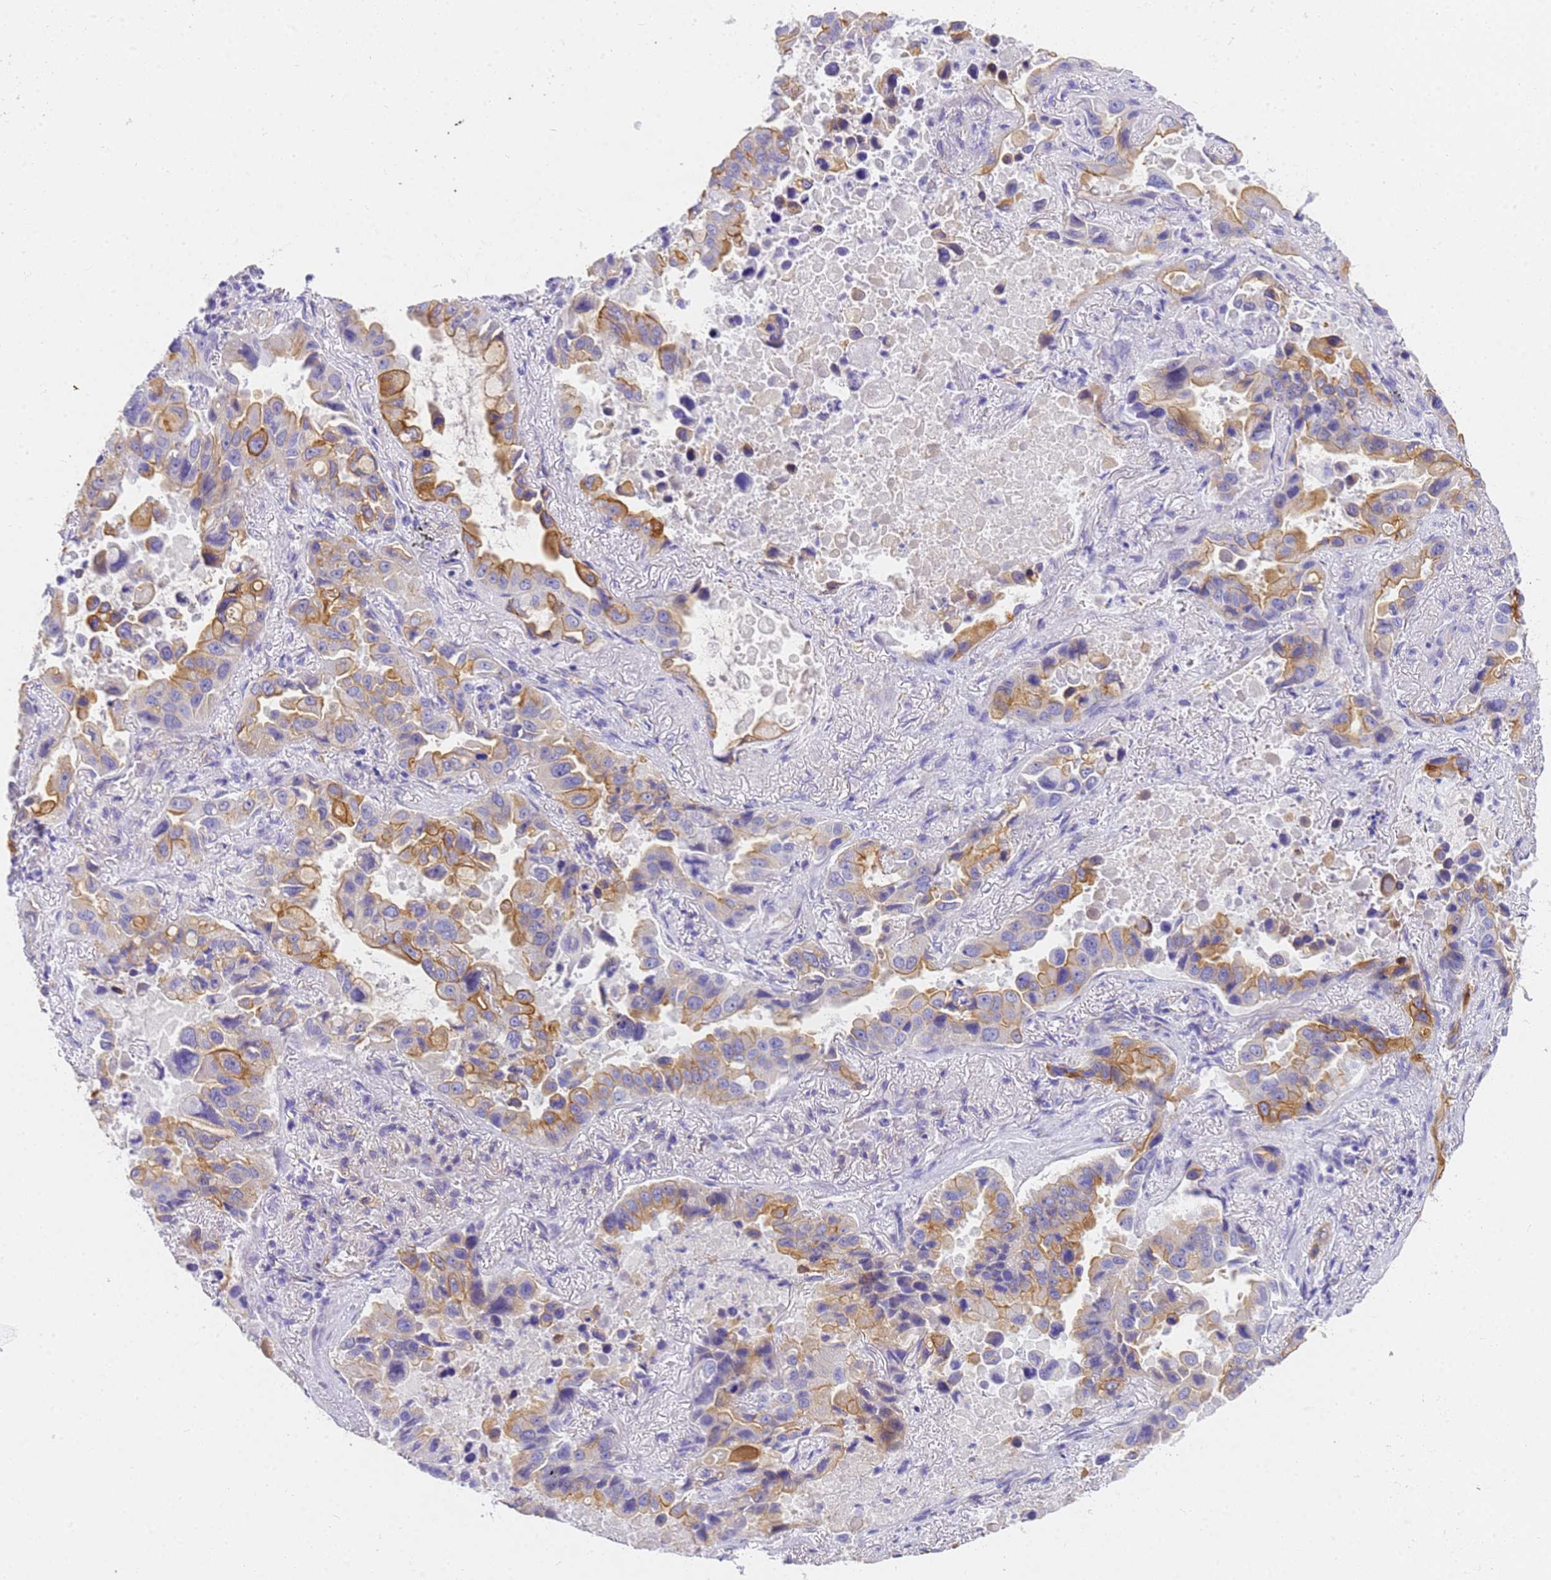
{"staining": {"intensity": "moderate", "quantity": ">75%", "location": "cytoplasmic/membranous"}, "tissue": "lung cancer", "cell_type": "Tumor cells", "image_type": "cancer", "snomed": [{"axis": "morphology", "description": "Adenocarcinoma, NOS"}, {"axis": "topography", "description": "Lung"}], "caption": "Brown immunohistochemical staining in human adenocarcinoma (lung) exhibits moderate cytoplasmic/membranous expression in approximately >75% of tumor cells.", "gene": "MVB12A", "patient": {"sex": "male", "age": 64}}